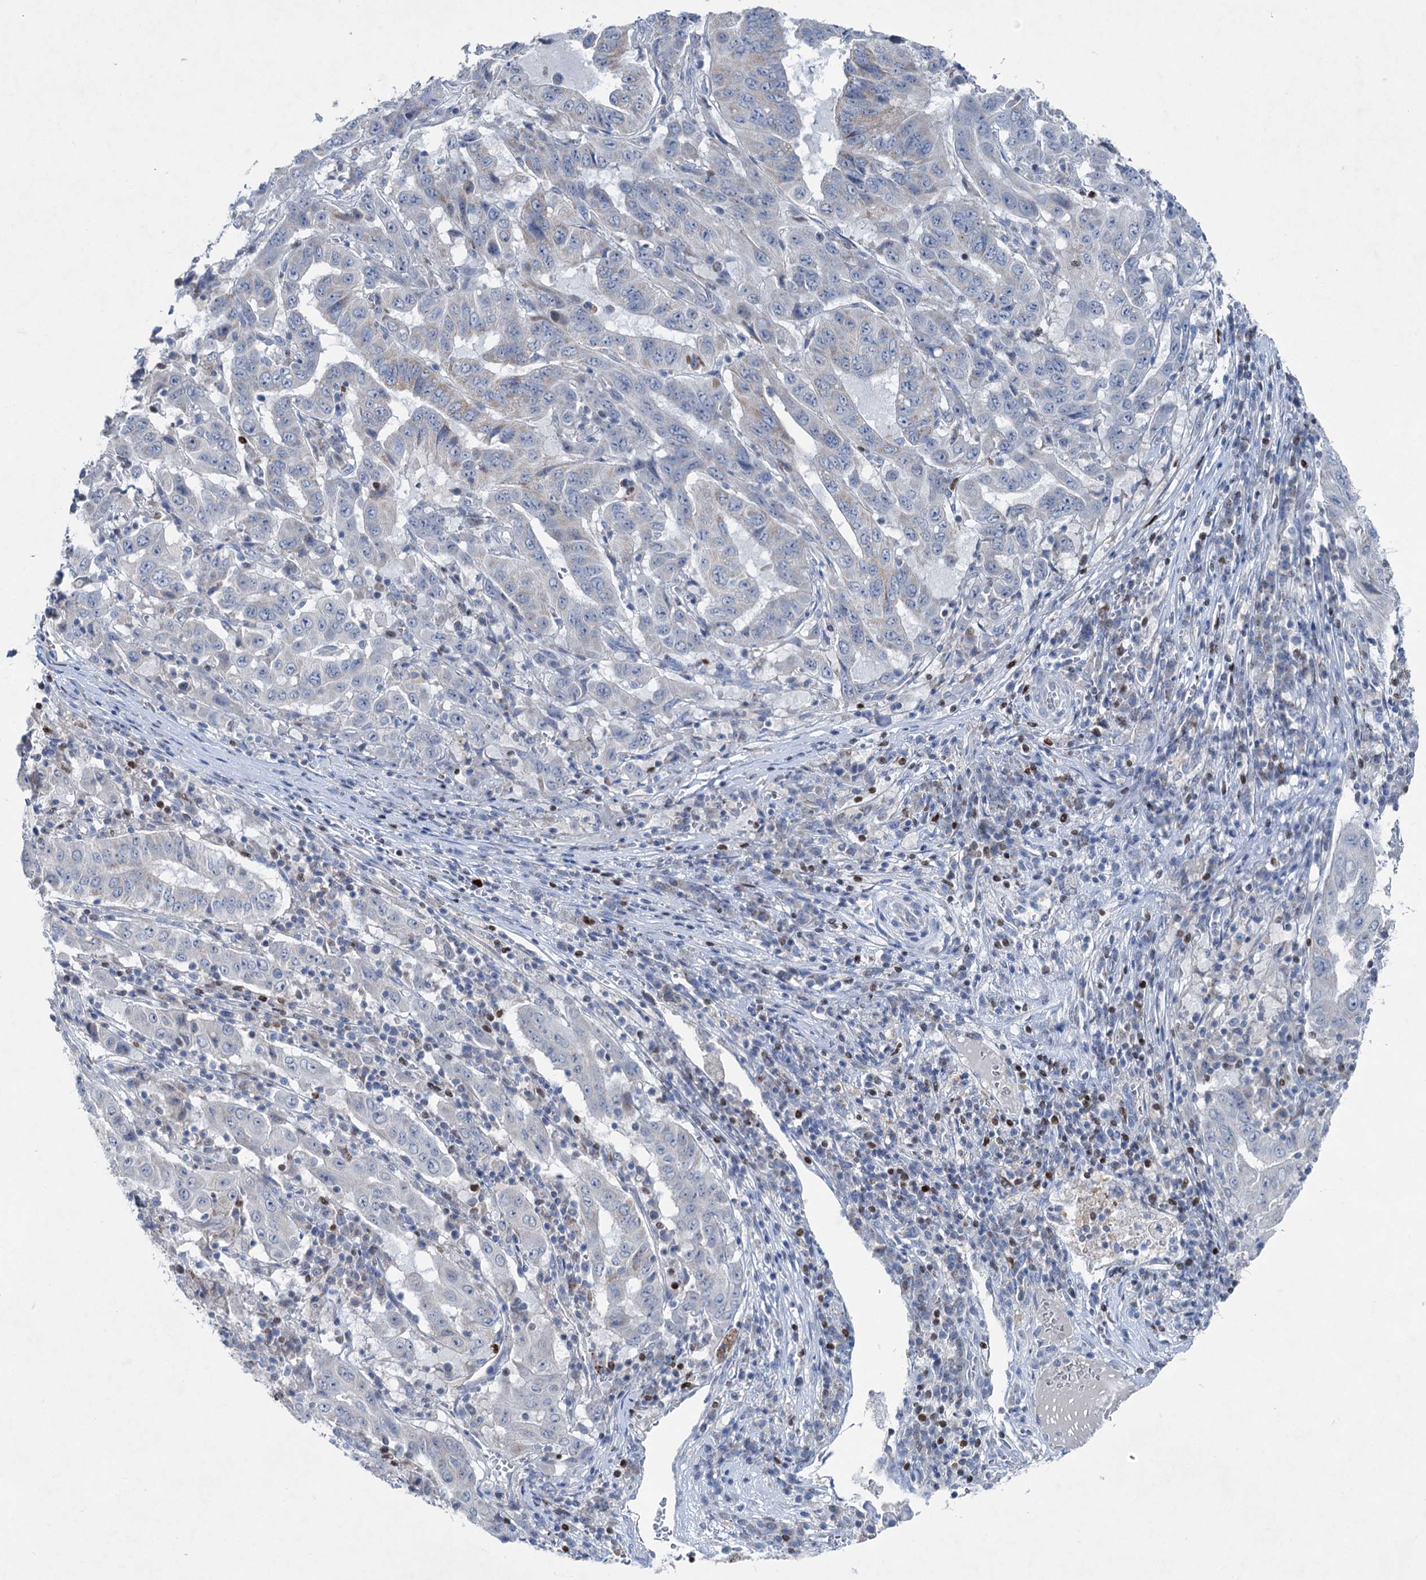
{"staining": {"intensity": "weak", "quantity": "<25%", "location": "cytoplasmic/membranous"}, "tissue": "pancreatic cancer", "cell_type": "Tumor cells", "image_type": "cancer", "snomed": [{"axis": "morphology", "description": "Adenocarcinoma, NOS"}, {"axis": "topography", "description": "Pancreas"}], "caption": "This is an IHC histopathology image of human pancreatic cancer (adenocarcinoma). There is no staining in tumor cells.", "gene": "ELP4", "patient": {"sex": "male", "age": 63}}